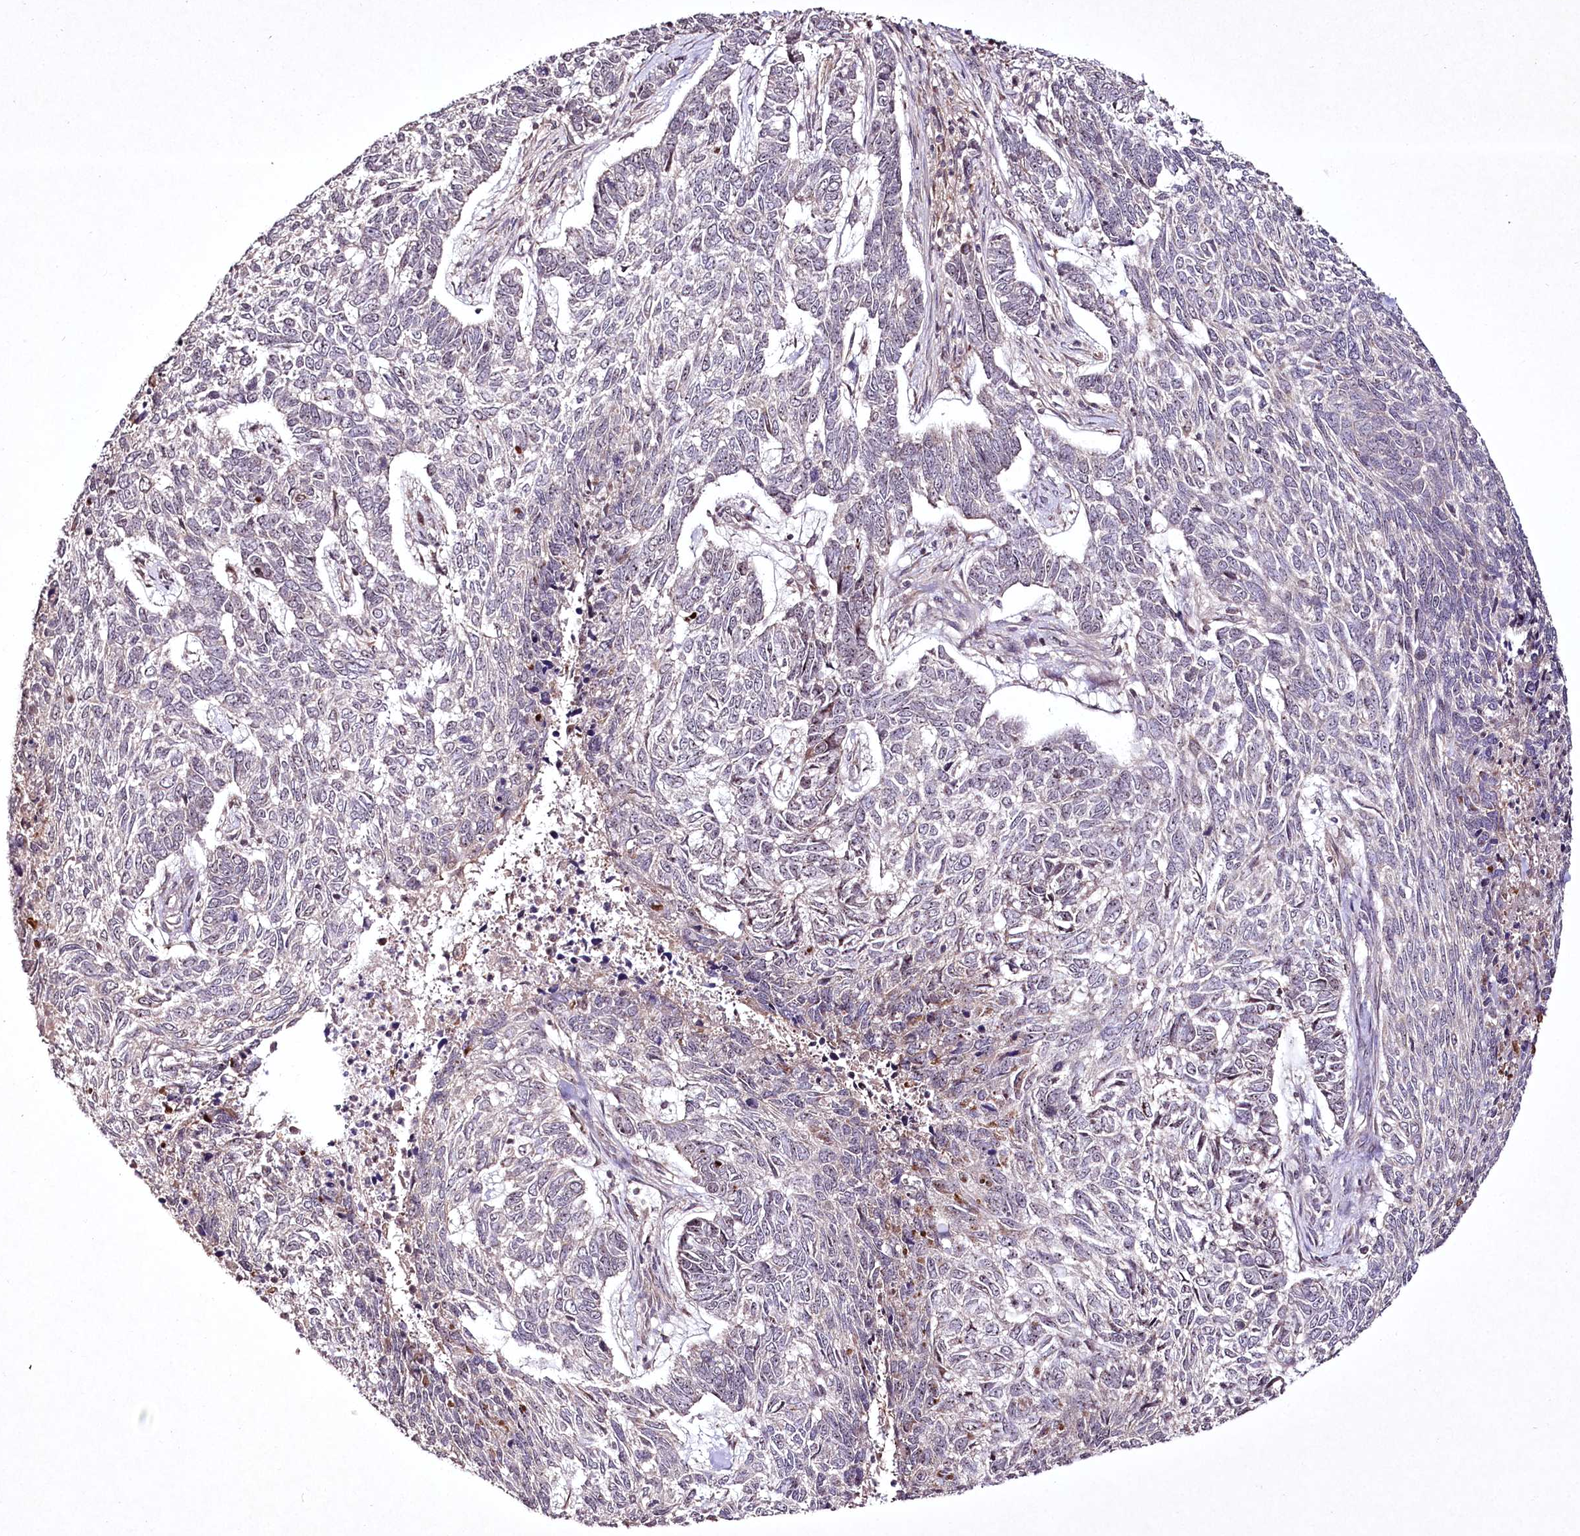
{"staining": {"intensity": "negative", "quantity": "none", "location": "none"}, "tissue": "skin cancer", "cell_type": "Tumor cells", "image_type": "cancer", "snomed": [{"axis": "morphology", "description": "Basal cell carcinoma"}, {"axis": "topography", "description": "Skin"}], "caption": "Photomicrograph shows no significant protein expression in tumor cells of skin basal cell carcinoma.", "gene": "CCDC59", "patient": {"sex": "female", "age": 65}}